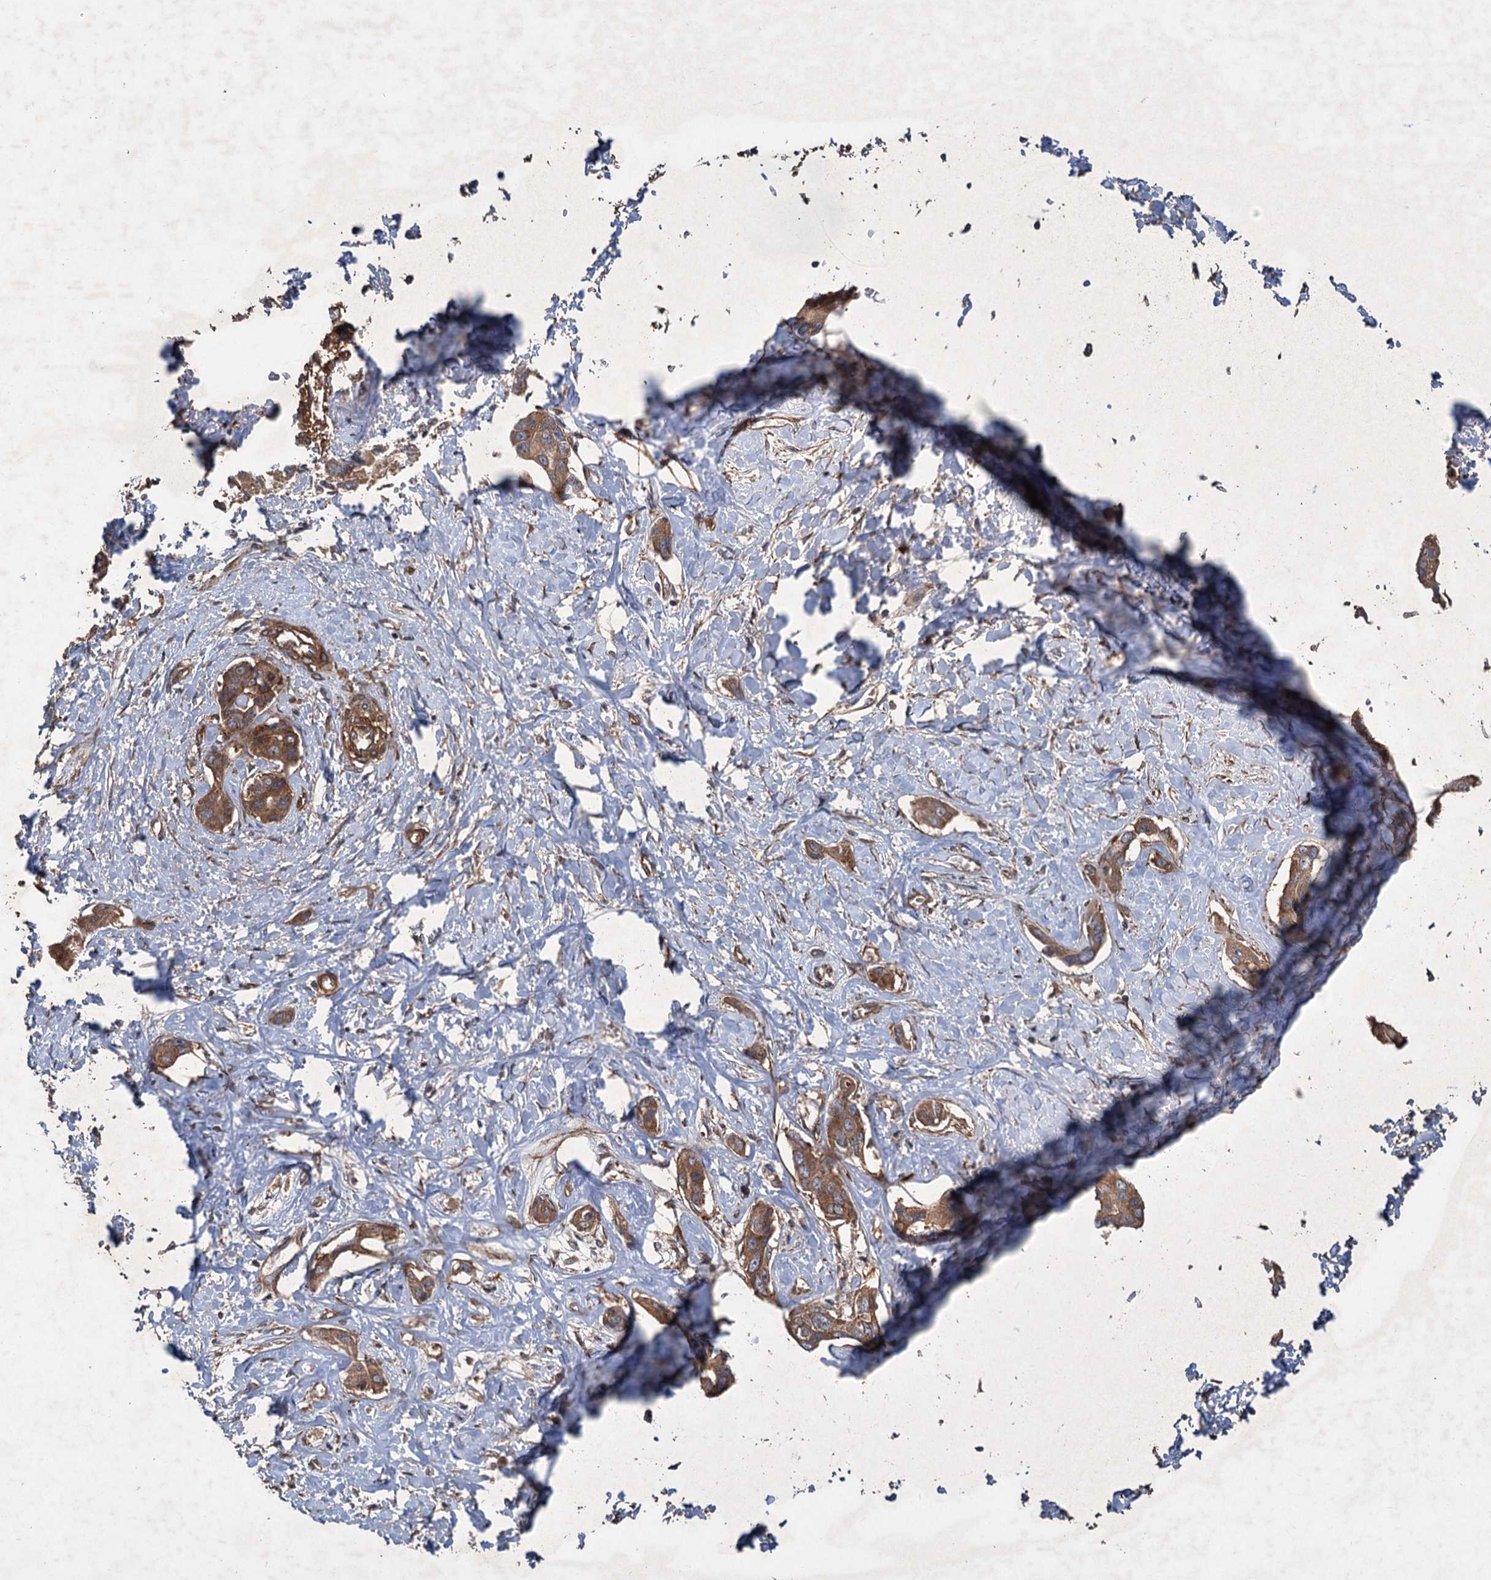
{"staining": {"intensity": "moderate", "quantity": ">75%", "location": "cytoplasmic/membranous"}, "tissue": "liver cancer", "cell_type": "Tumor cells", "image_type": "cancer", "snomed": [{"axis": "morphology", "description": "Cholangiocarcinoma"}, {"axis": "topography", "description": "Liver"}], "caption": "IHC micrograph of liver cholangiocarcinoma stained for a protein (brown), which displays medium levels of moderate cytoplasmic/membranous expression in about >75% of tumor cells.", "gene": "RNF214", "patient": {"sex": "male", "age": 59}}